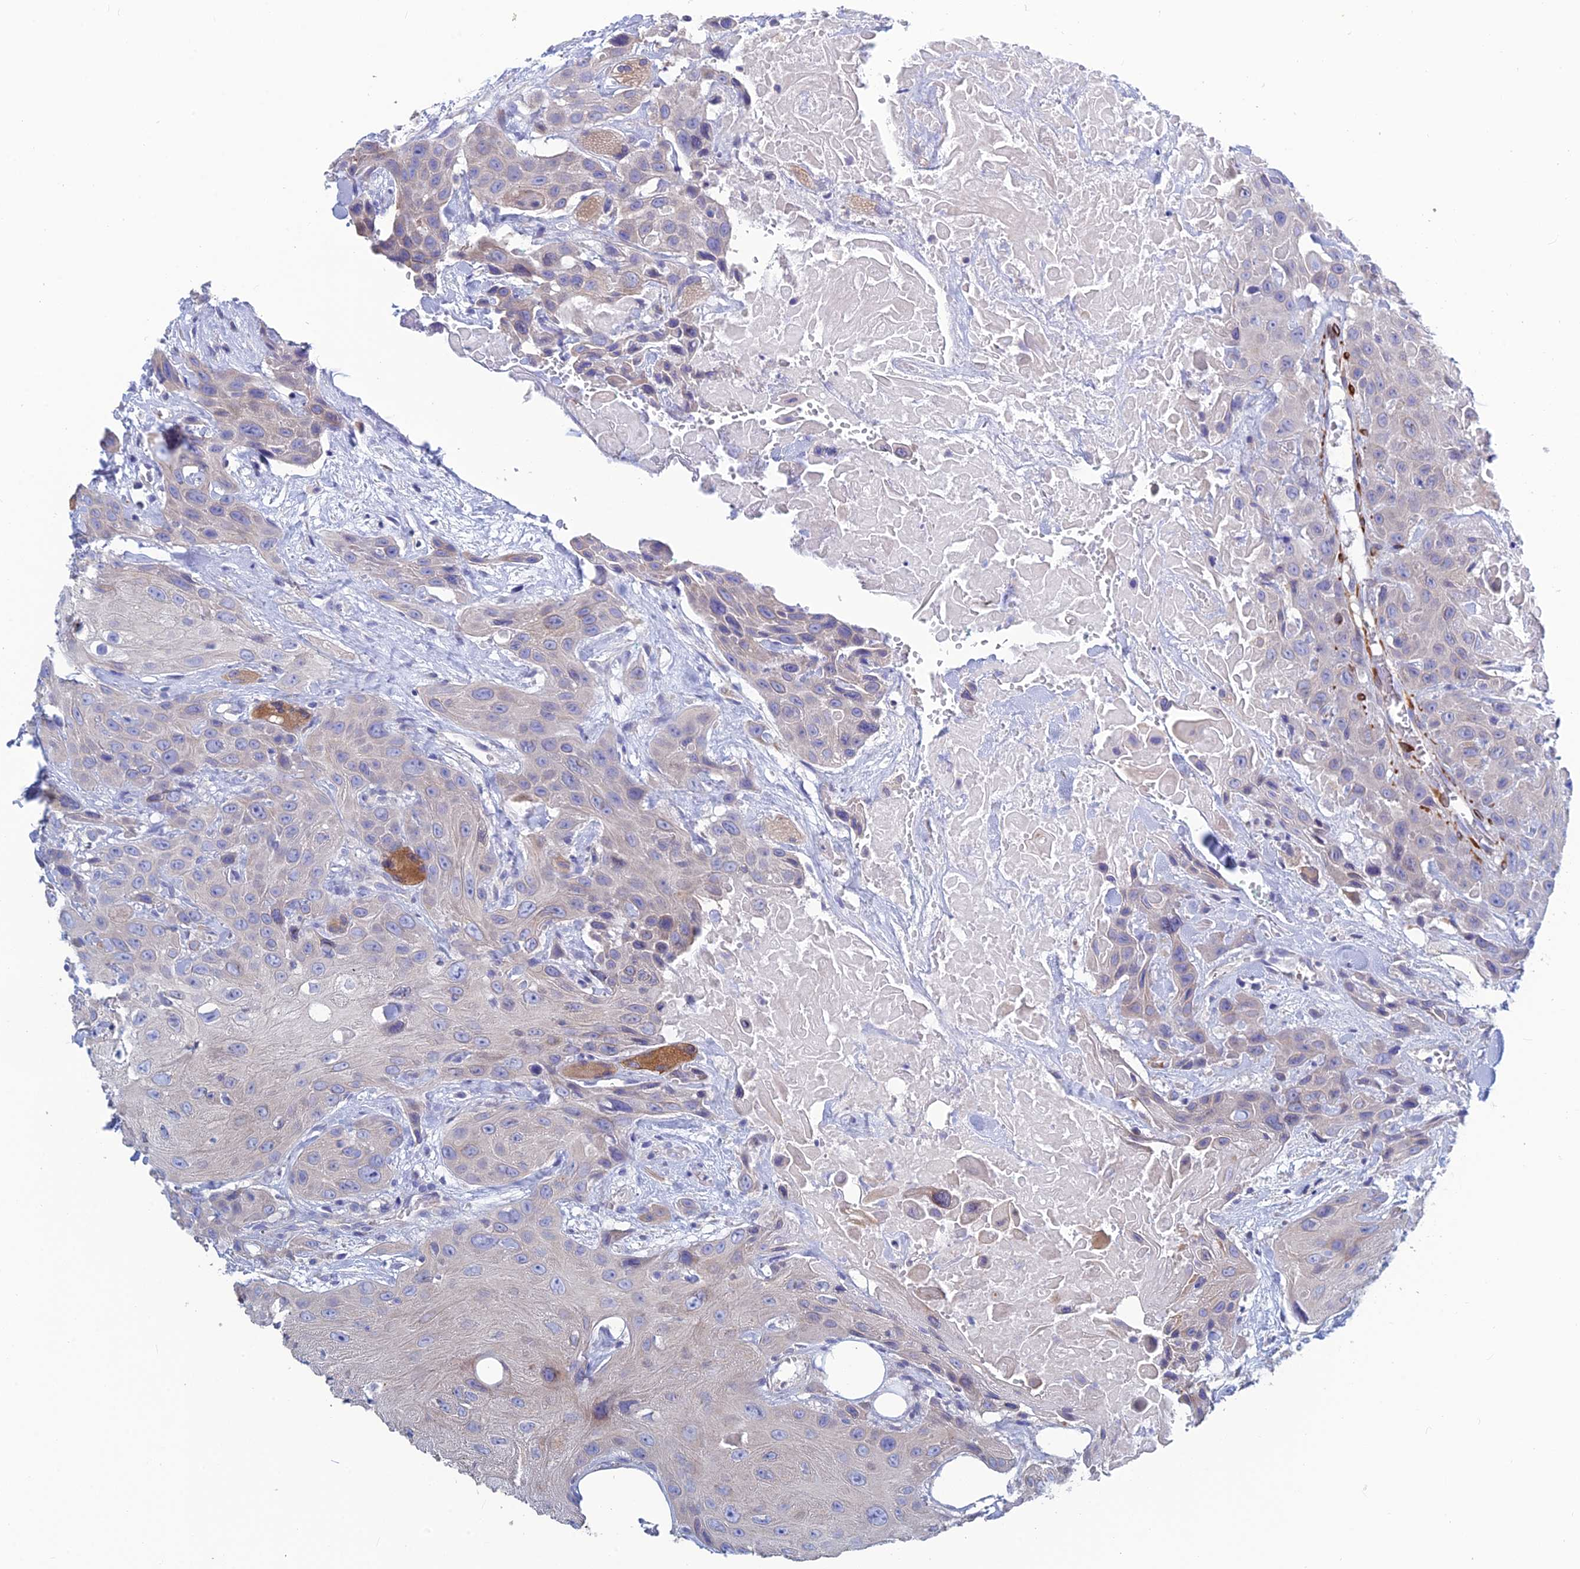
{"staining": {"intensity": "negative", "quantity": "none", "location": "none"}, "tissue": "head and neck cancer", "cell_type": "Tumor cells", "image_type": "cancer", "snomed": [{"axis": "morphology", "description": "Squamous cell carcinoma, NOS"}, {"axis": "topography", "description": "Head-Neck"}], "caption": "IHC micrograph of head and neck cancer (squamous cell carcinoma) stained for a protein (brown), which exhibits no expression in tumor cells.", "gene": "PCDHA8", "patient": {"sex": "male", "age": 81}}